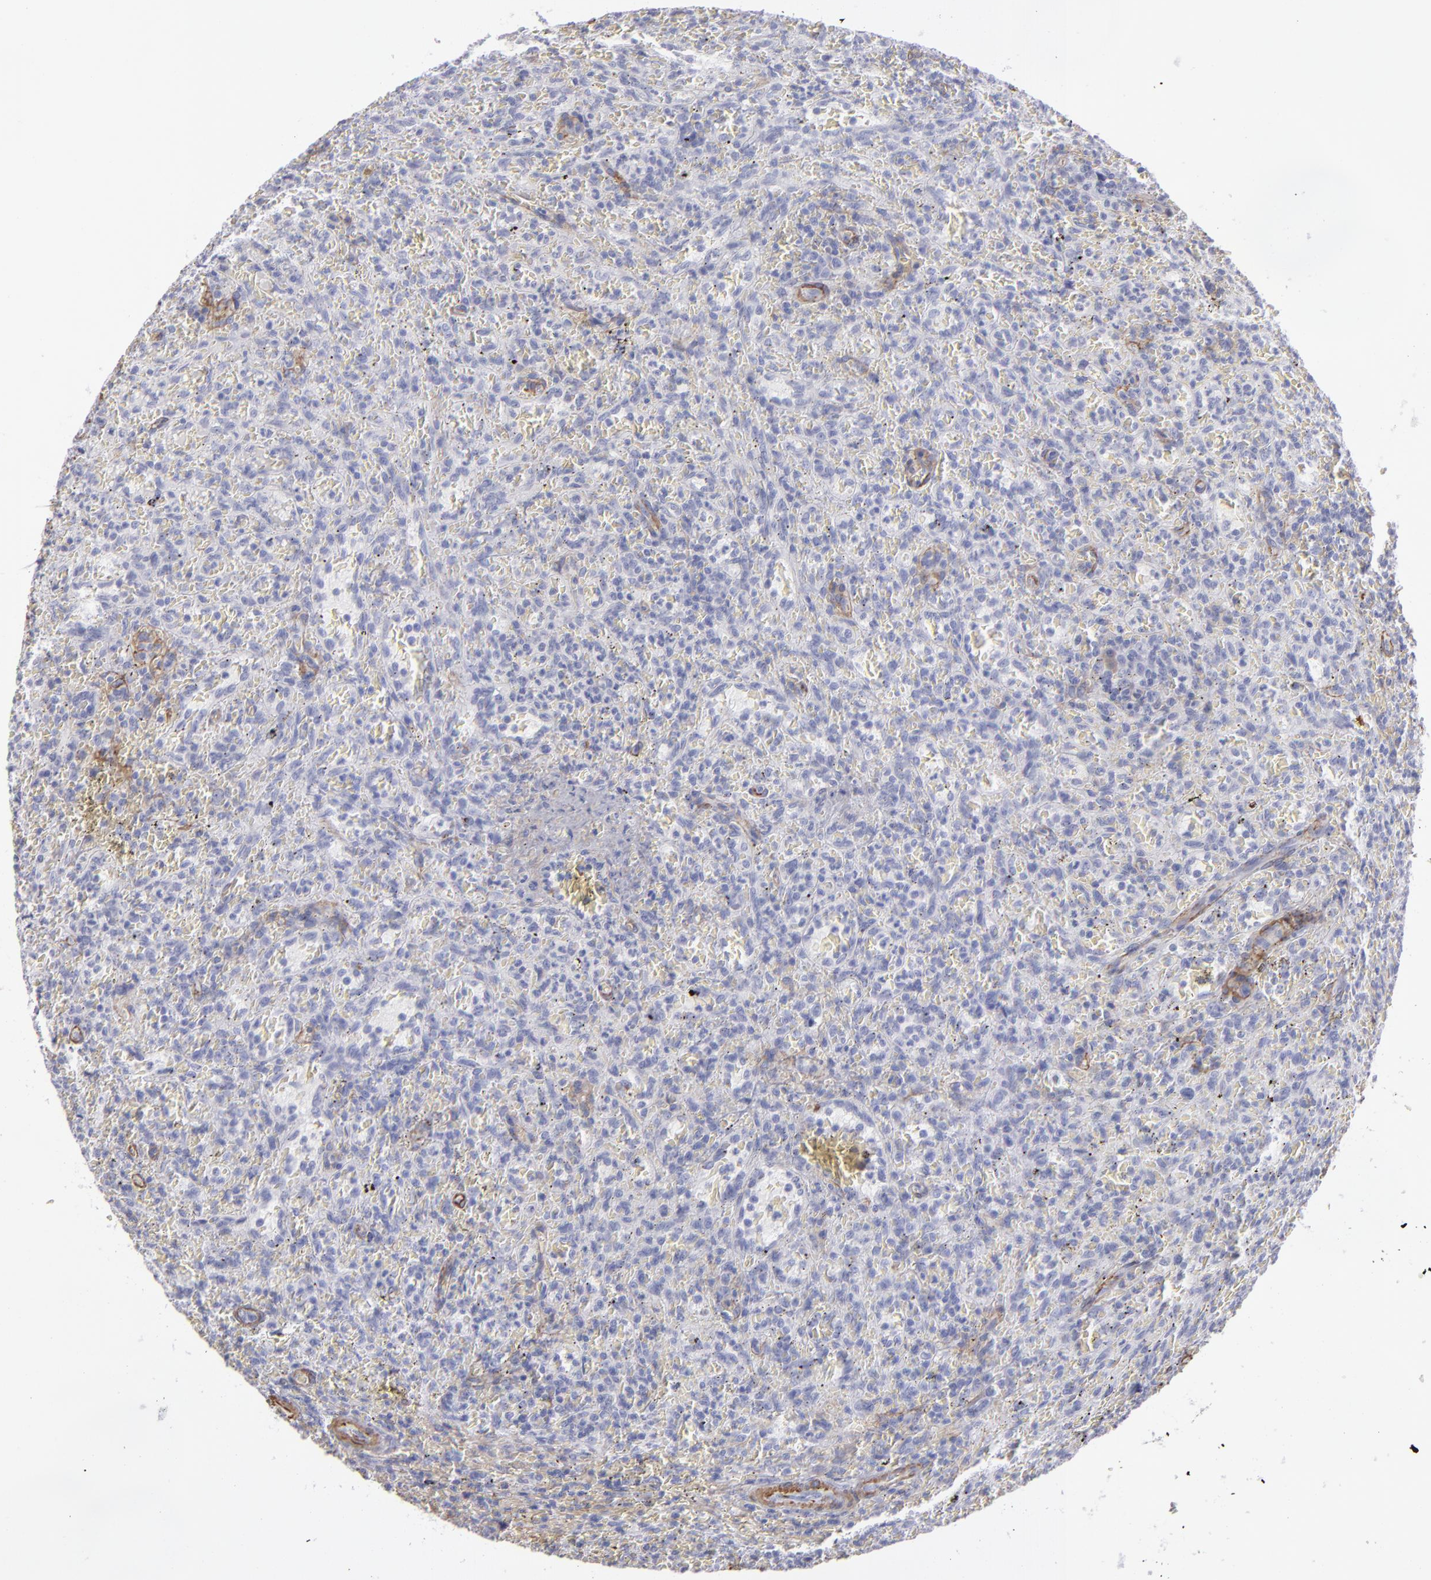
{"staining": {"intensity": "negative", "quantity": "none", "location": "none"}, "tissue": "lymphoma", "cell_type": "Tumor cells", "image_type": "cancer", "snomed": [{"axis": "morphology", "description": "Malignant lymphoma, non-Hodgkin's type, Low grade"}, {"axis": "topography", "description": "Spleen"}], "caption": "Lymphoma was stained to show a protein in brown. There is no significant positivity in tumor cells. (Stains: DAB immunohistochemistry (IHC) with hematoxylin counter stain, Microscopy: brightfield microscopy at high magnification).", "gene": "MYH11", "patient": {"sex": "female", "age": 64}}